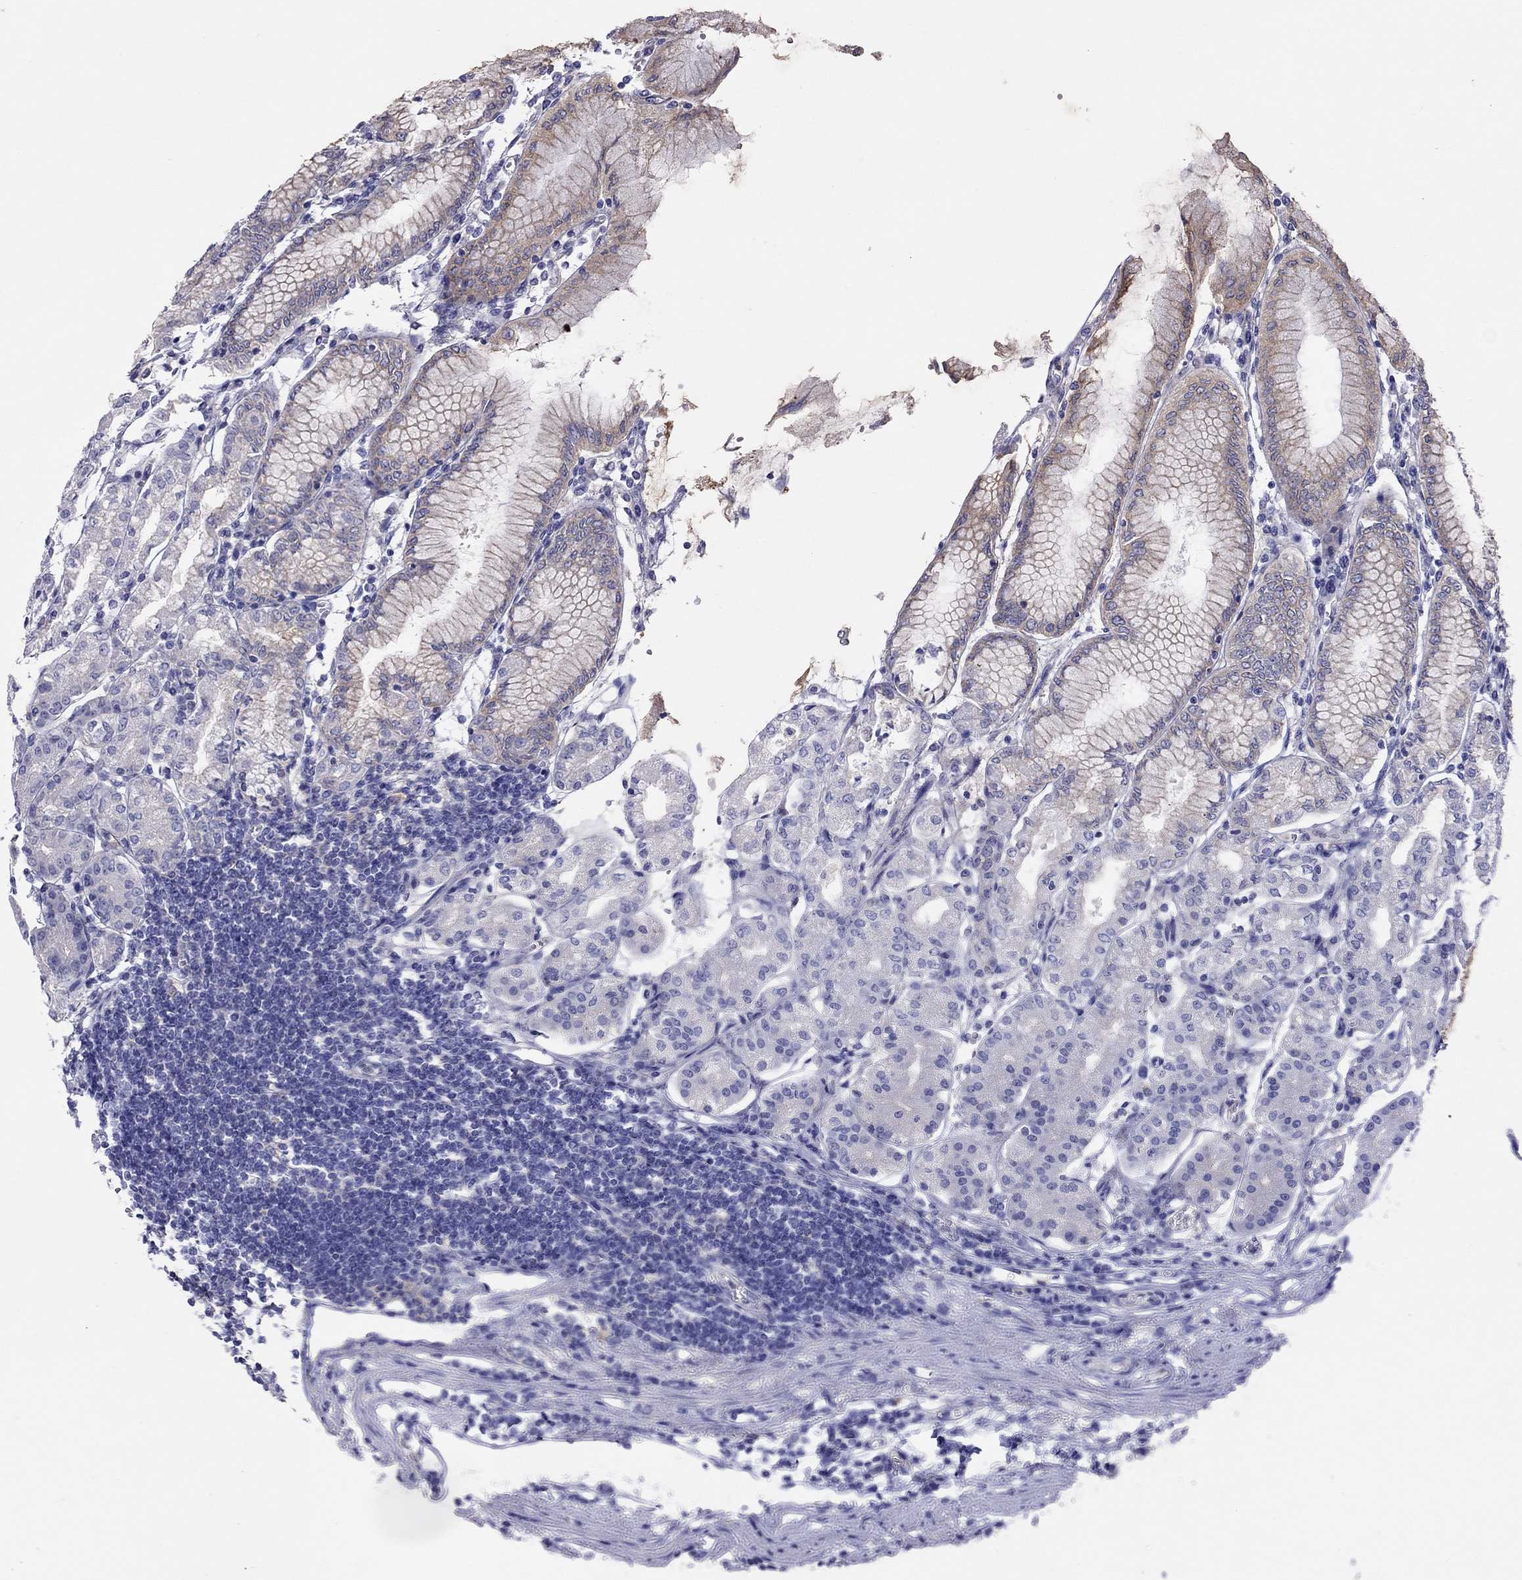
{"staining": {"intensity": "weak", "quantity": "25%-75%", "location": "cytoplasmic/membranous"}, "tissue": "stomach", "cell_type": "Glandular cells", "image_type": "normal", "snomed": [{"axis": "morphology", "description": "Normal tissue, NOS"}, {"axis": "topography", "description": "Skeletal muscle"}, {"axis": "topography", "description": "Stomach"}], "caption": "This micrograph reveals IHC staining of benign human stomach, with low weak cytoplasmic/membranous positivity in approximately 25%-75% of glandular cells.", "gene": "ALOX15B", "patient": {"sex": "female", "age": 57}}